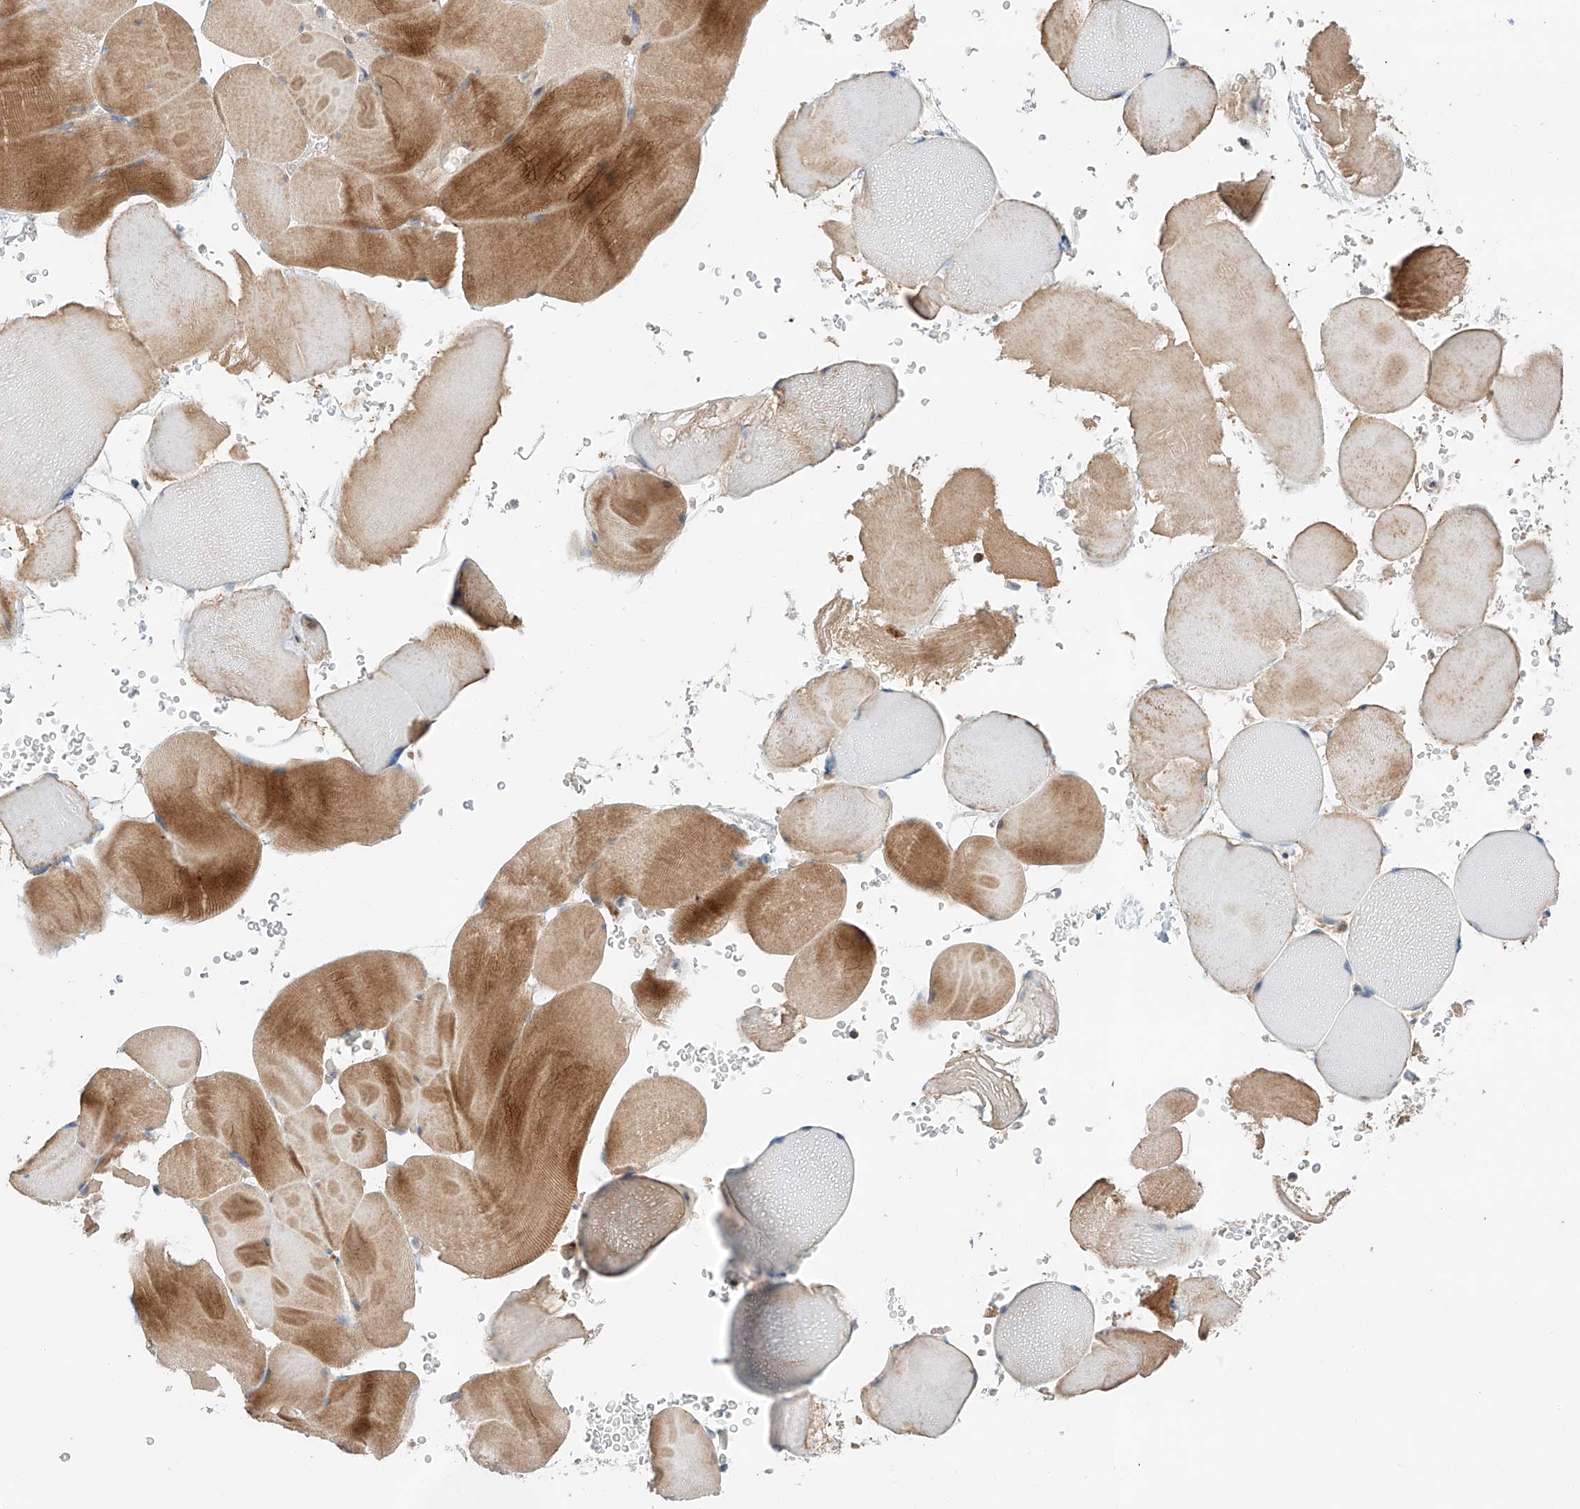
{"staining": {"intensity": "moderate", "quantity": ">75%", "location": "cytoplasmic/membranous"}, "tissue": "skeletal muscle", "cell_type": "Myocytes", "image_type": "normal", "snomed": [{"axis": "morphology", "description": "Normal tissue, NOS"}, {"axis": "topography", "description": "Skeletal muscle"}], "caption": "This photomicrograph reveals IHC staining of unremarkable skeletal muscle, with medium moderate cytoplasmic/membranous staining in about >75% of myocytes.", "gene": "RUSC1", "patient": {"sex": "male", "age": 62}}